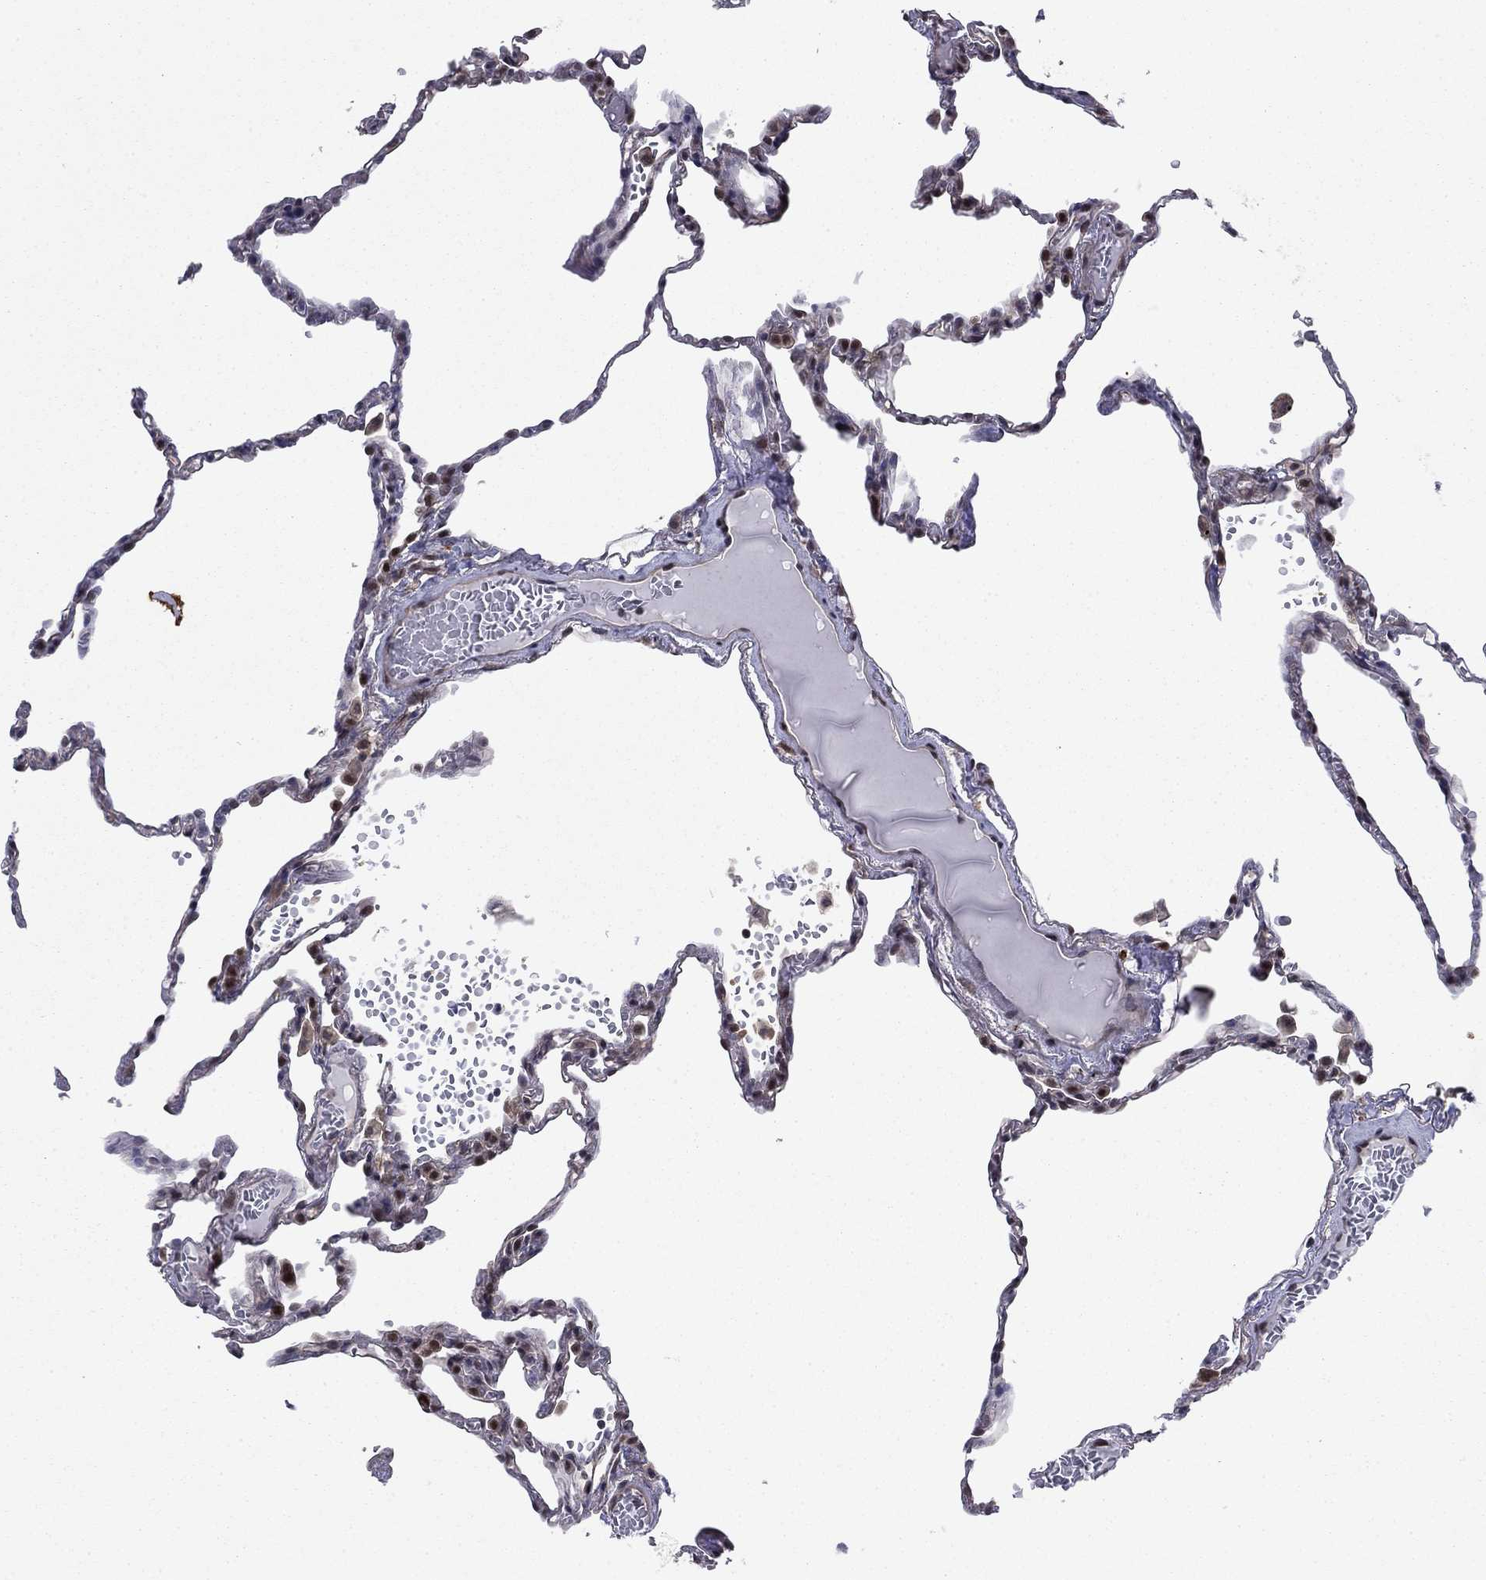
{"staining": {"intensity": "moderate", "quantity": "<25%", "location": "nuclear"}, "tissue": "lung", "cell_type": "Alveolar cells", "image_type": "normal", "snomed": [{"axis": "morphology", "description": "Normal tissue, NOS"}, {"axis": "topography", "description": "Lung"}], "caption": "Immunohistochemistry histopathology image of unremarkable lung: human lung stained using immunohistochemistry (IHC) shows low levels of moderate protein expression localized specifically in the nuclear of alveolar cells, appearing as a nuclear brown color.", "gene": "FKBP4", "patient": {"sex": "male", "age": 78}}